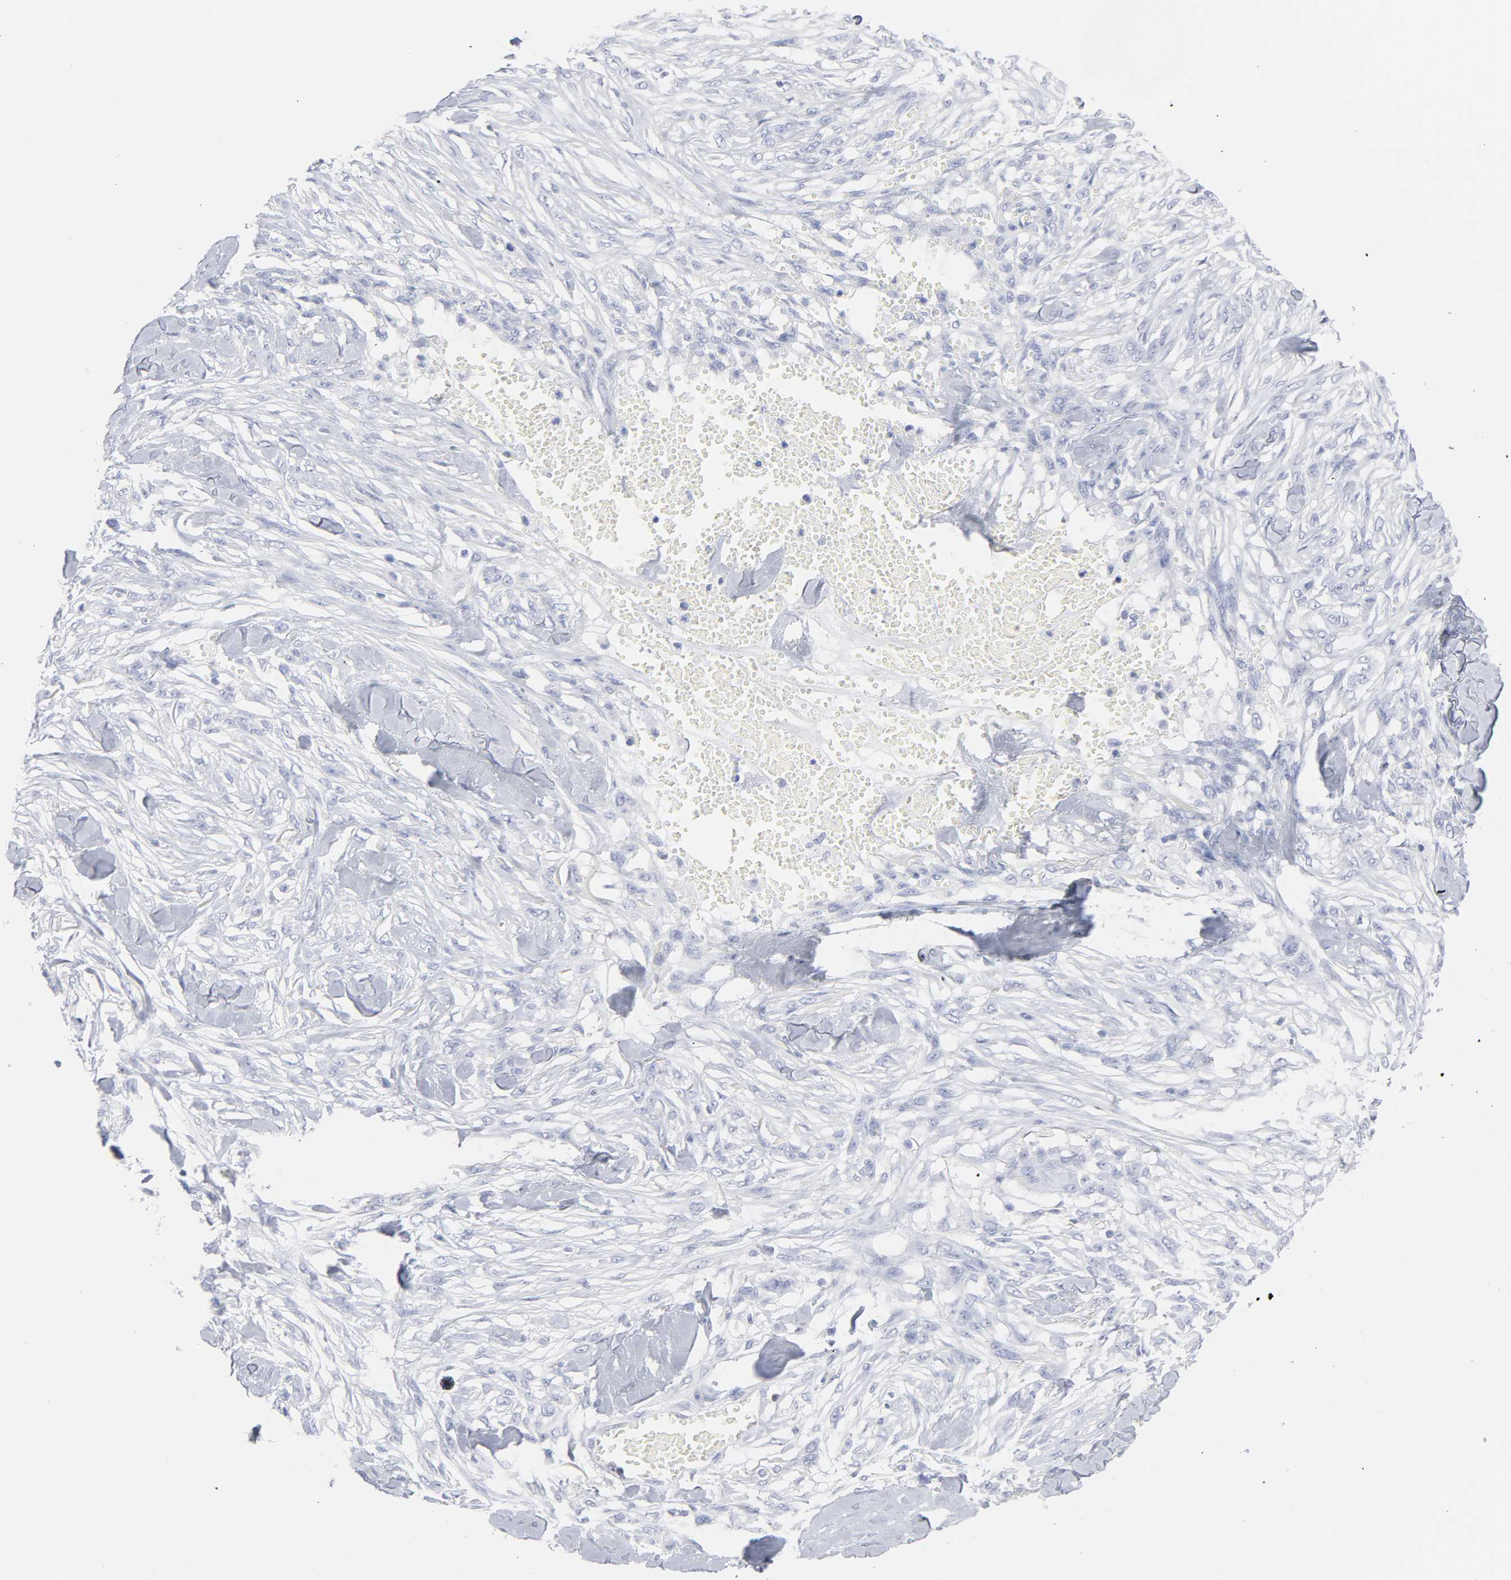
{"staining": {"intensity": "negative", "quantity": "none", "location": "none"}, "tissue": "skin cancer", "cell_type": "Tumor cells", "image_type": "cancer", "snomed": [{"axis": "morphology", "description": "Normal tissue, NOS"}, {"axis": "morphology", "description": "Squamous cell carcinoma, NOS"}, {"axis": "topography", "description": "Skin"}], "caption": "High magnification brightfield microscopy of skin cancer (squamous cell carcinoma) stained with DAB (3,3'-diaminobenzidine) (brown) and counterstained with hematoxylin (blue): tumor cells show no significant positivity.", "gene": "P2RY8", "patient": {"sex": "female", "age": 59}}